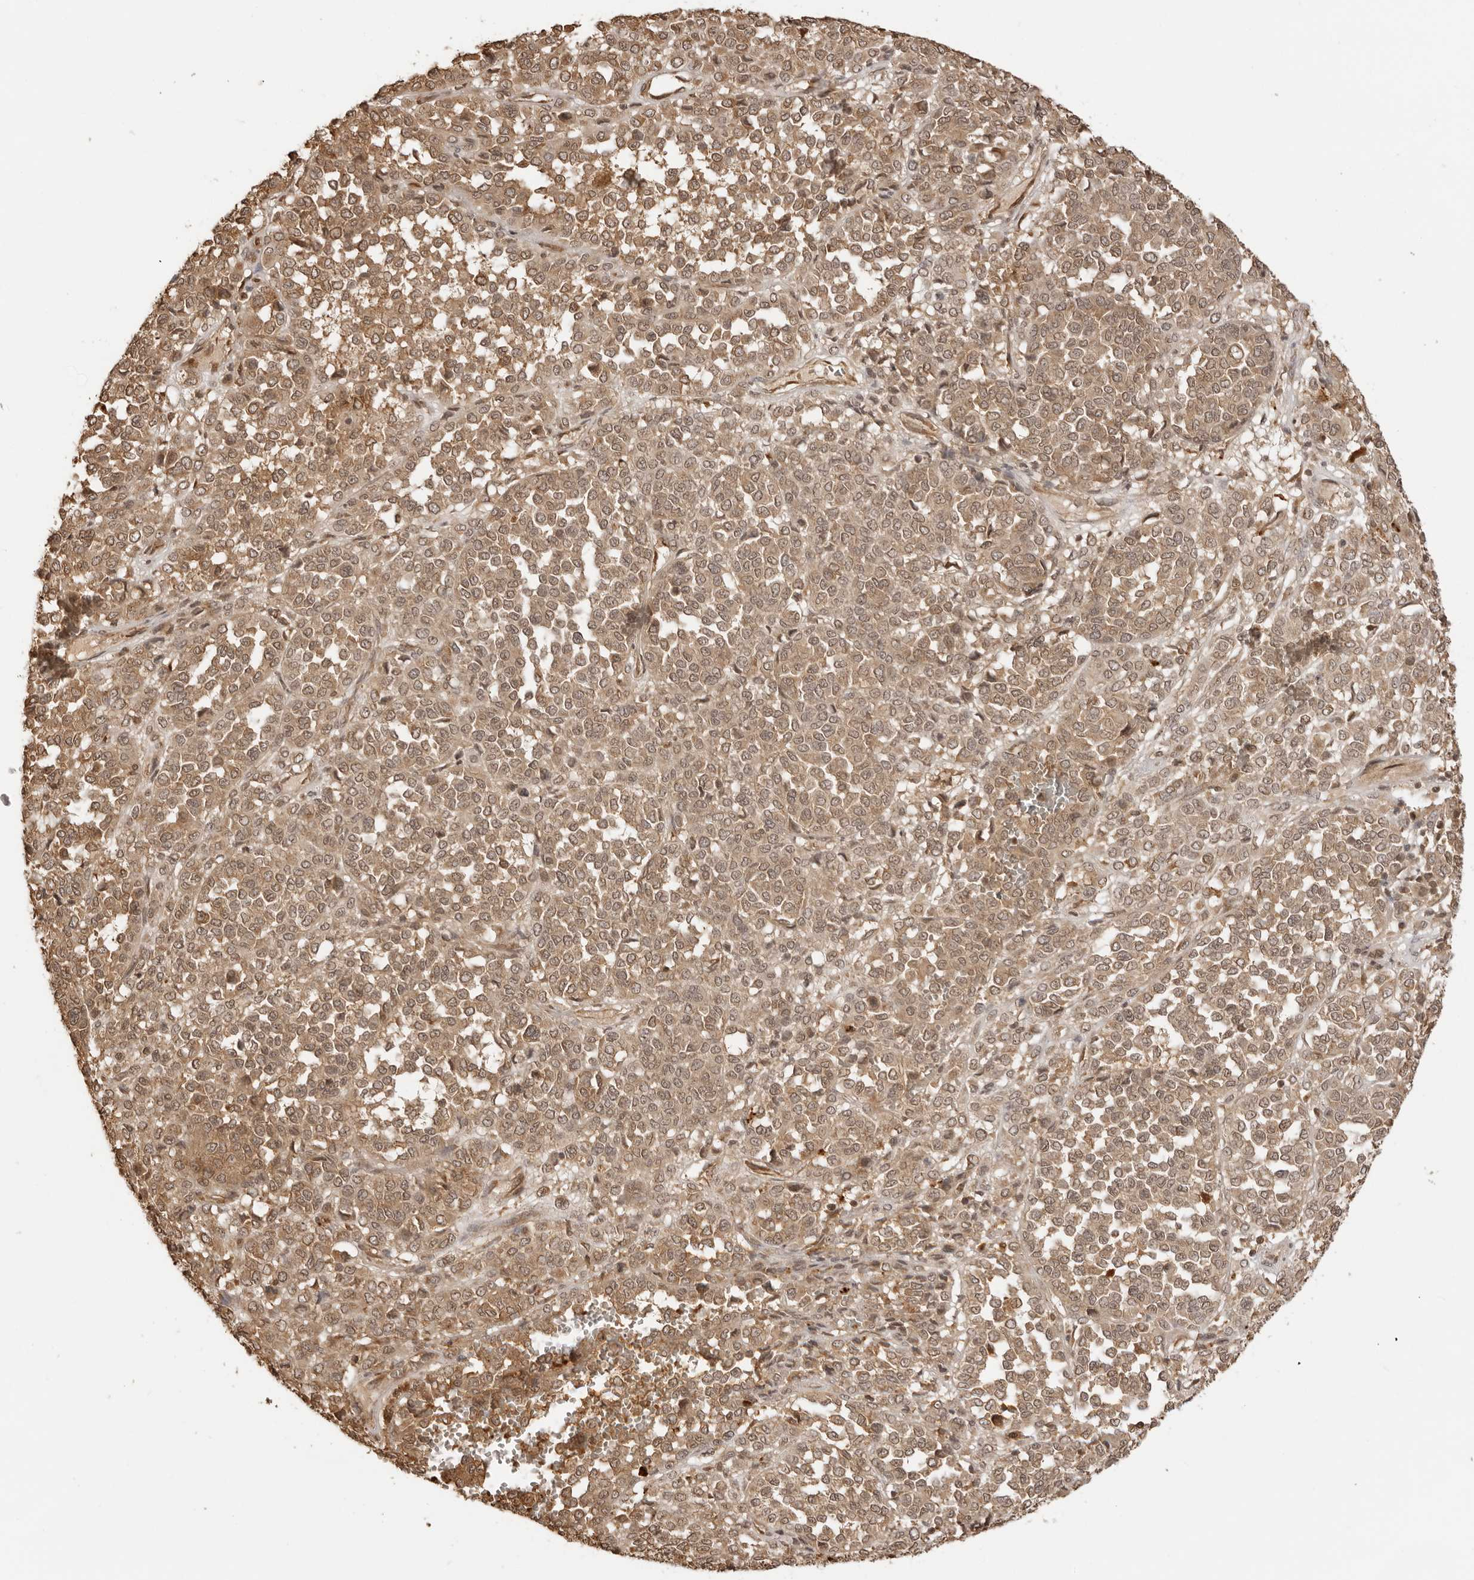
{"staining": {"intensity": "weak", "quantity": ">75%", "location": "cytoplasmic/membranous,nuclear"}, "tissue": "melanoma", "cell_type": "Tumor cells", "image_type": "cancer", "snomed": [{"axis": "morphology", "description": "Malignant melanoma, Metastatic site"}, {"axis": "topography", "description": "Pancreas"}], "caption": "A brown stain highlights weak cytoplasmic/membranous and nuclear staining of a protein in human malignant melanoma (metastatic site) tumor cells.", "gene": "IKBKE", "patient": {"sex": "female", "age": 30}}